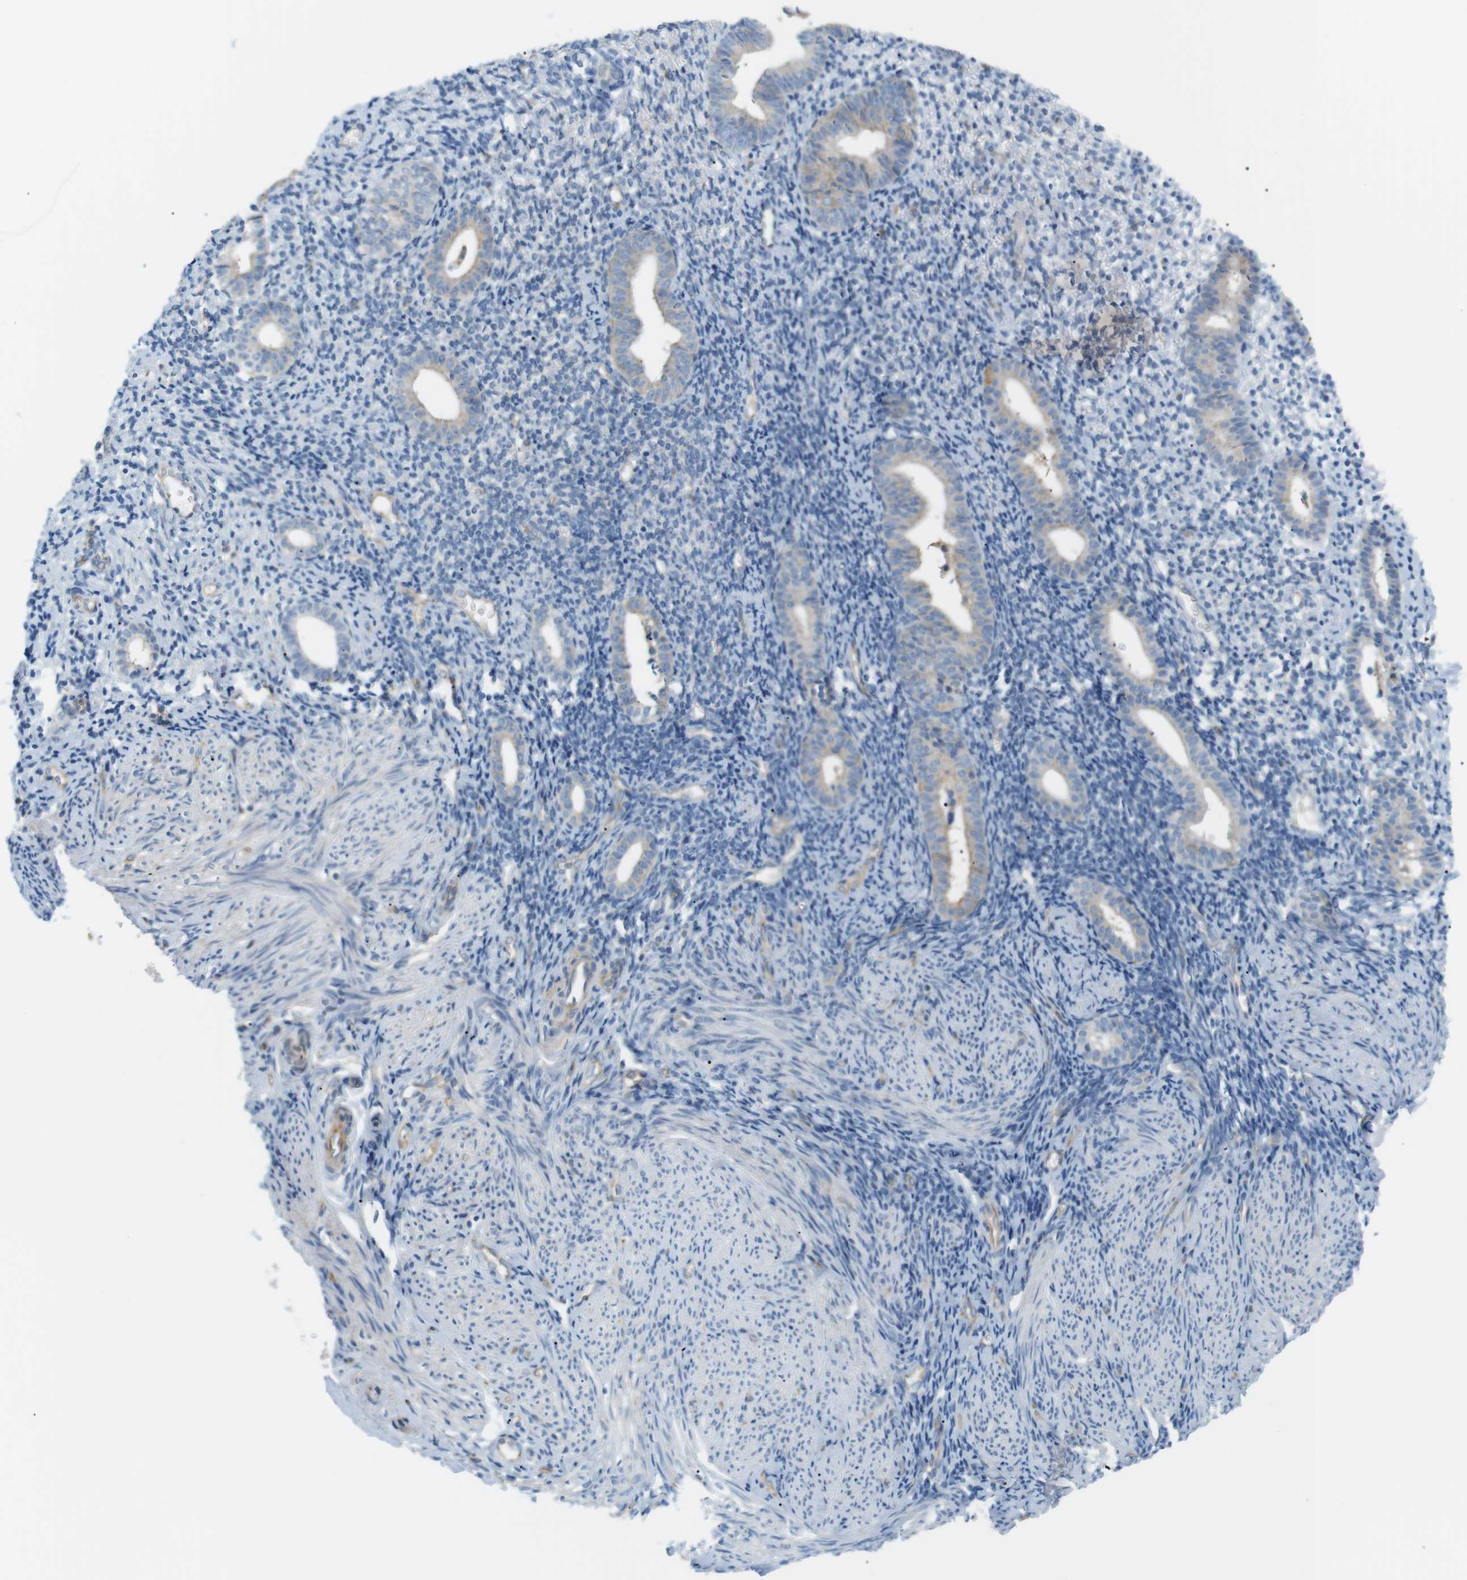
{"staining": {"intensity": "weak", "quantity": "<25%", "location": "cytoplasmic/membranous"}, "tissue": "endometrium", "cell_type": "Cells in endometrial stroma", "image_type": "normal", "snomed": [{"axis": "morphology", "description": "Normal tissue, NOS"}, {"axis": "topography", "description": "Endometrium"}], "caption": "DAB (3,3'-diaminobenzidine) immunohistochemical staining of normal endometrium demonstrates no significant expression in cells in endometrial stroma.", "gene": "PEPD", "patient": {"sex": "female", "age": 50}}